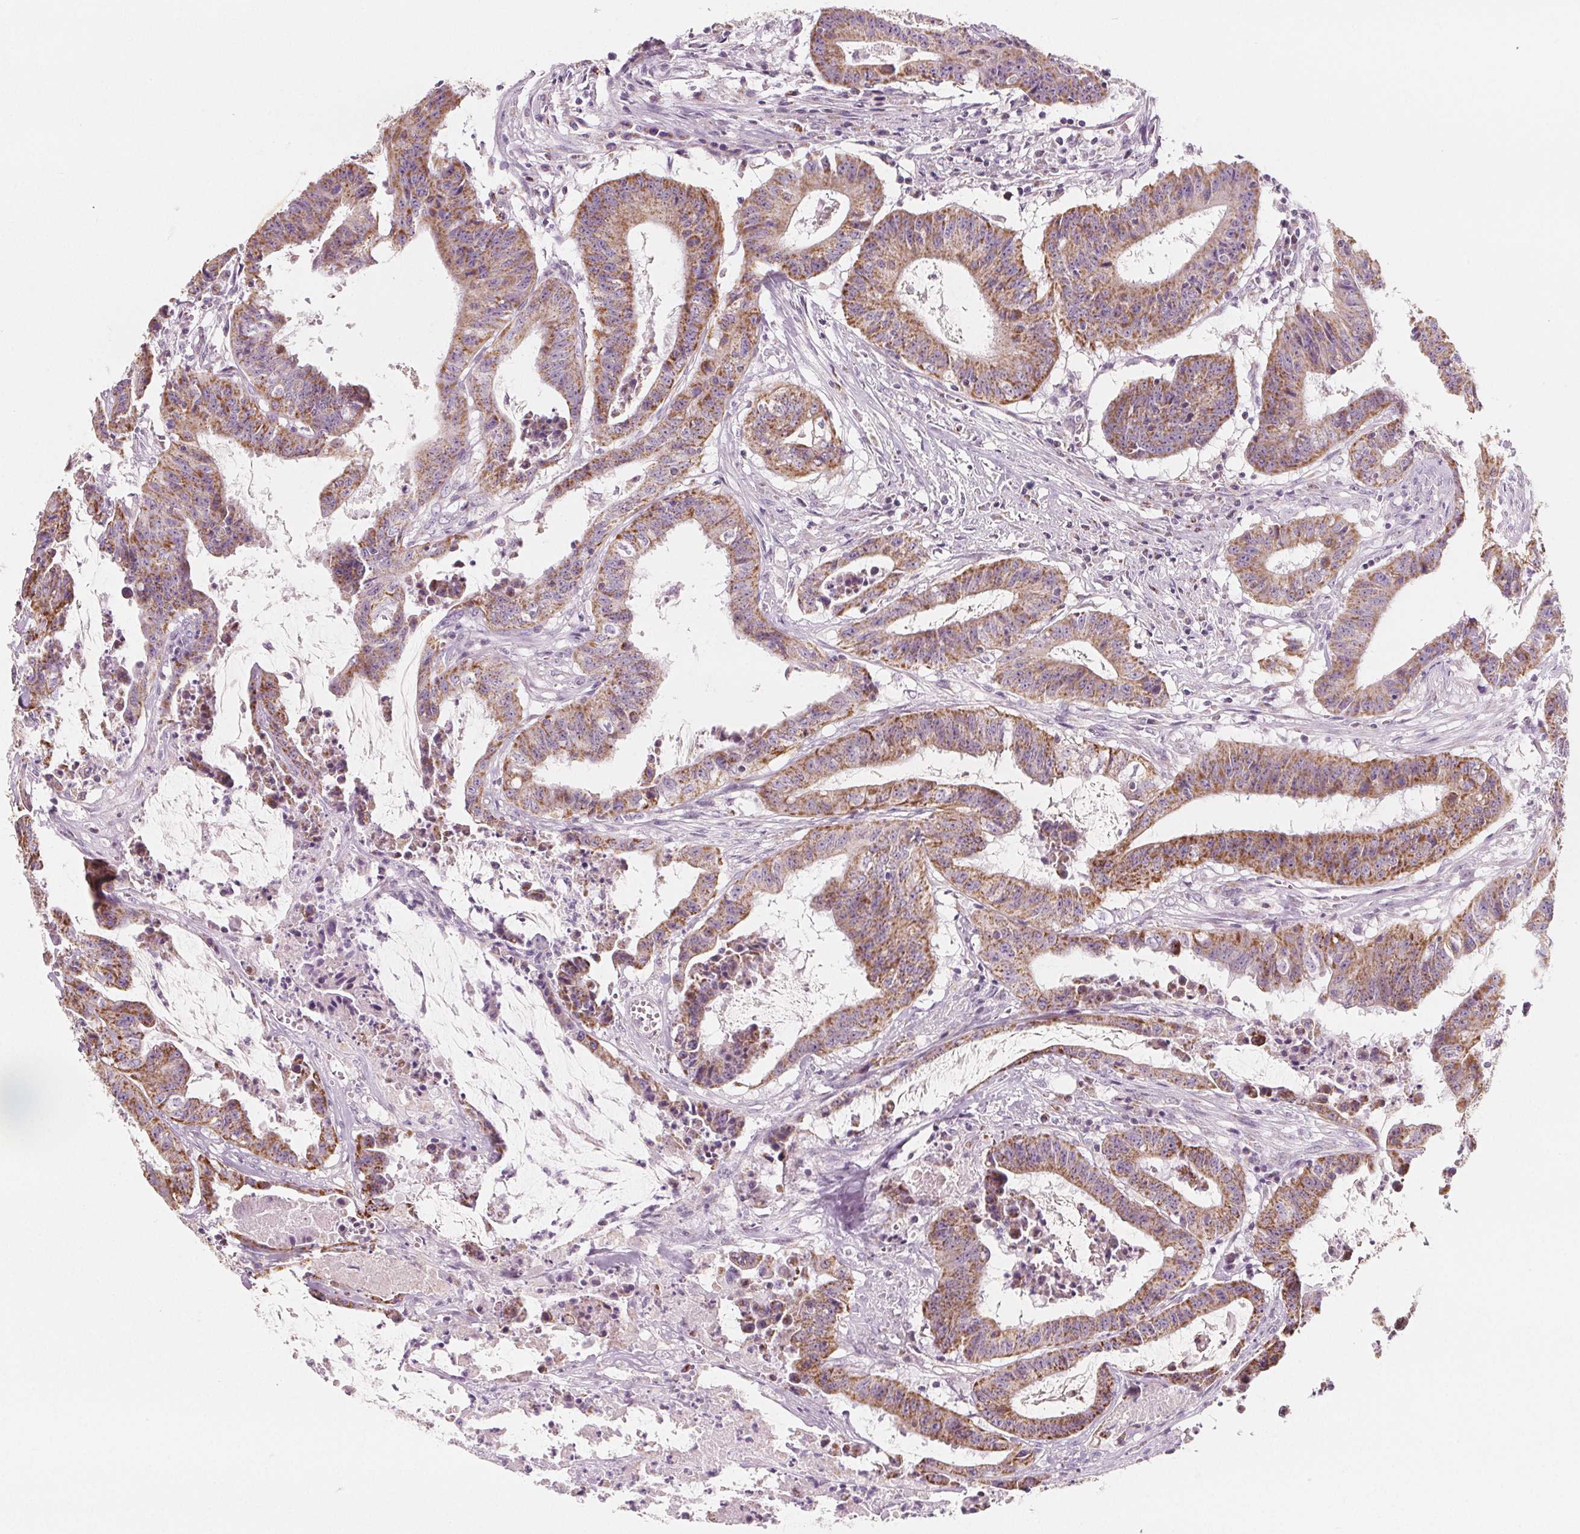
{"staining": {"intensity": "moderate", "quantity": ">75%", "location": "cytoplasmic/membranous"}, "tissue": "colorectal cancer", "cell_type": "Tumor cells", "image_type": "cancer", "snomed": [{"axis": "morphology", "description": "Adenocarcinoma, NOS"}, {"axis": "topography", "description": "Colon"}], "caption": "Protein analysis of adenocarcinoma (colorectal) tissue reveals moderate cytoplasmic/membranous staining in about >75% of tumor cells.", "gene": "IL17C", "patient": {"sex": "male", "age": 33}}